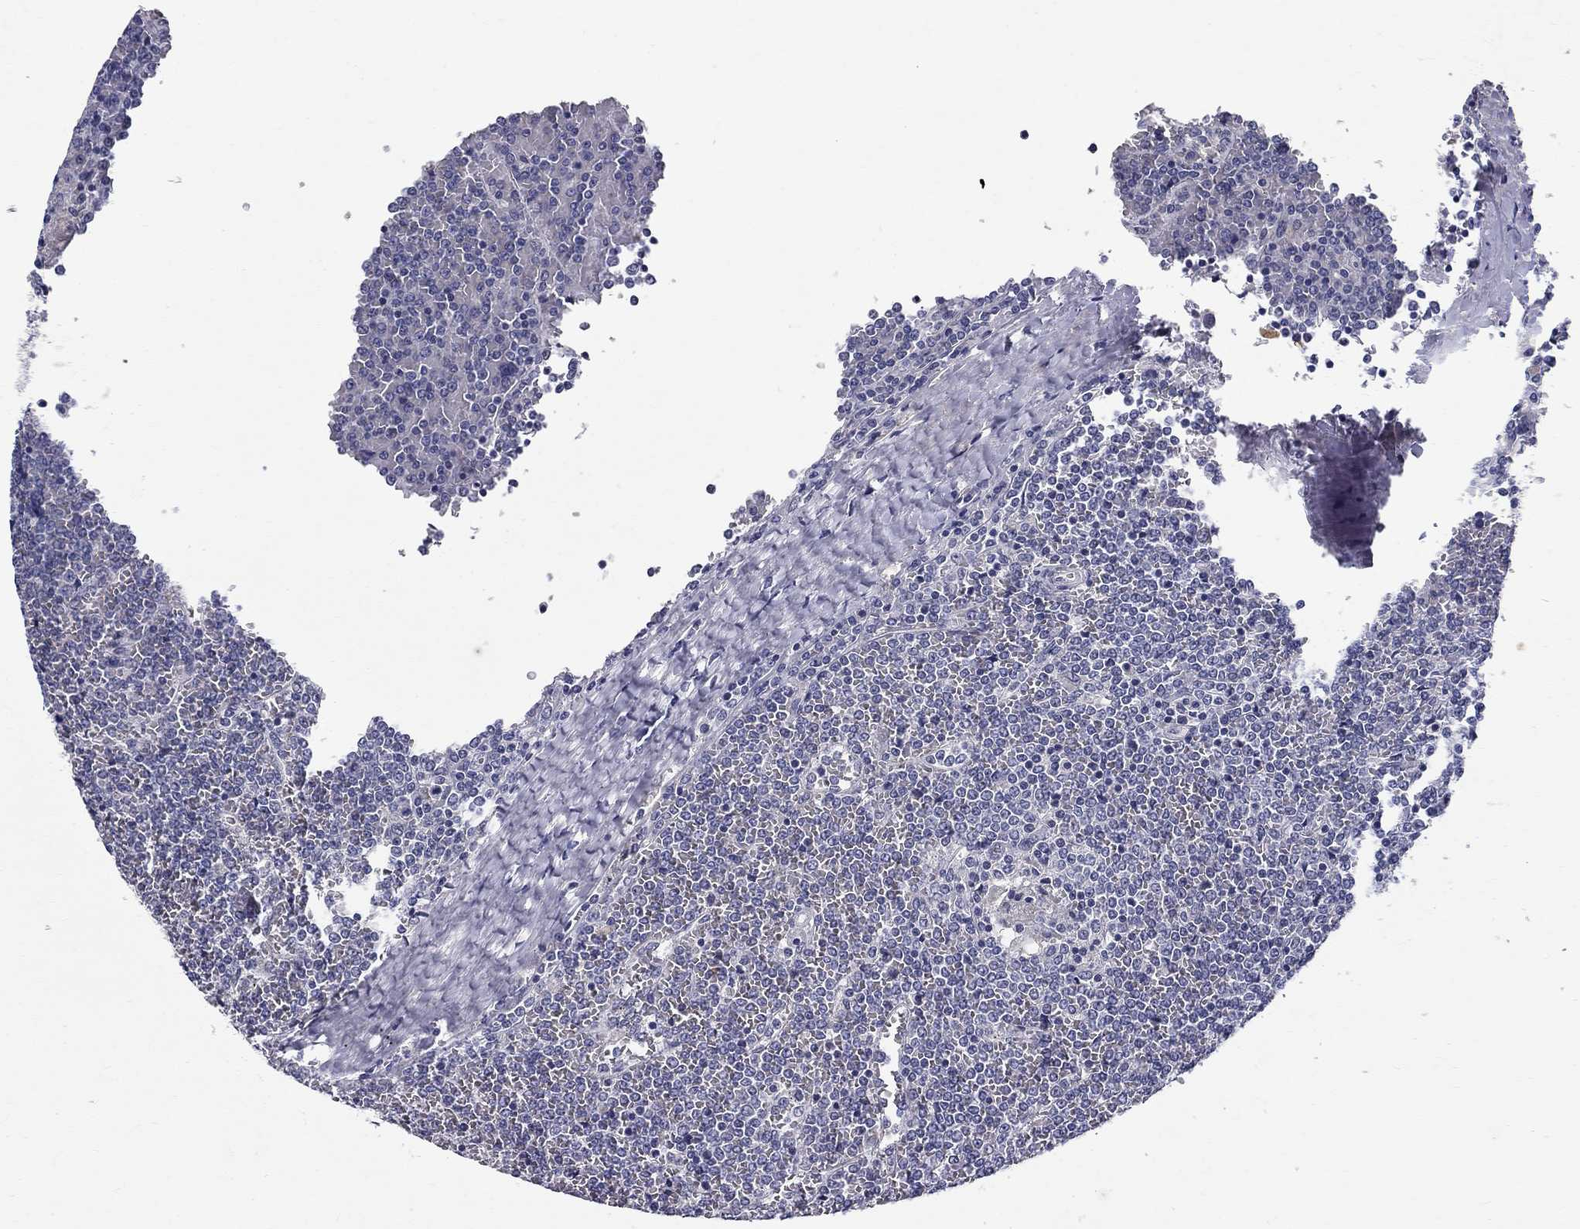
{"staining": {"intensity": "negative", "quantity": "none", "location": "none"}, "tissue": "lymphoma", "cell_type": "Tumor cells", "image_type": "cancer", "snomed": [{"axis": "morphology", "description": "Malignant lymphoma, non-Hodgkin's type, Low grade"}, {"axis": "topography", "description": "Spleen"}], "caption": "Image shows no significant protein expression in tumor cells of low-grade malignant lymphoma, non-Hodgkin's type. (Brightfield microscopy of DAB (3,3'-diaminobenzidine) IHC at high magnification).", "gene": "RBFOX1", "patient": {"sex": "female", "age": 19}}